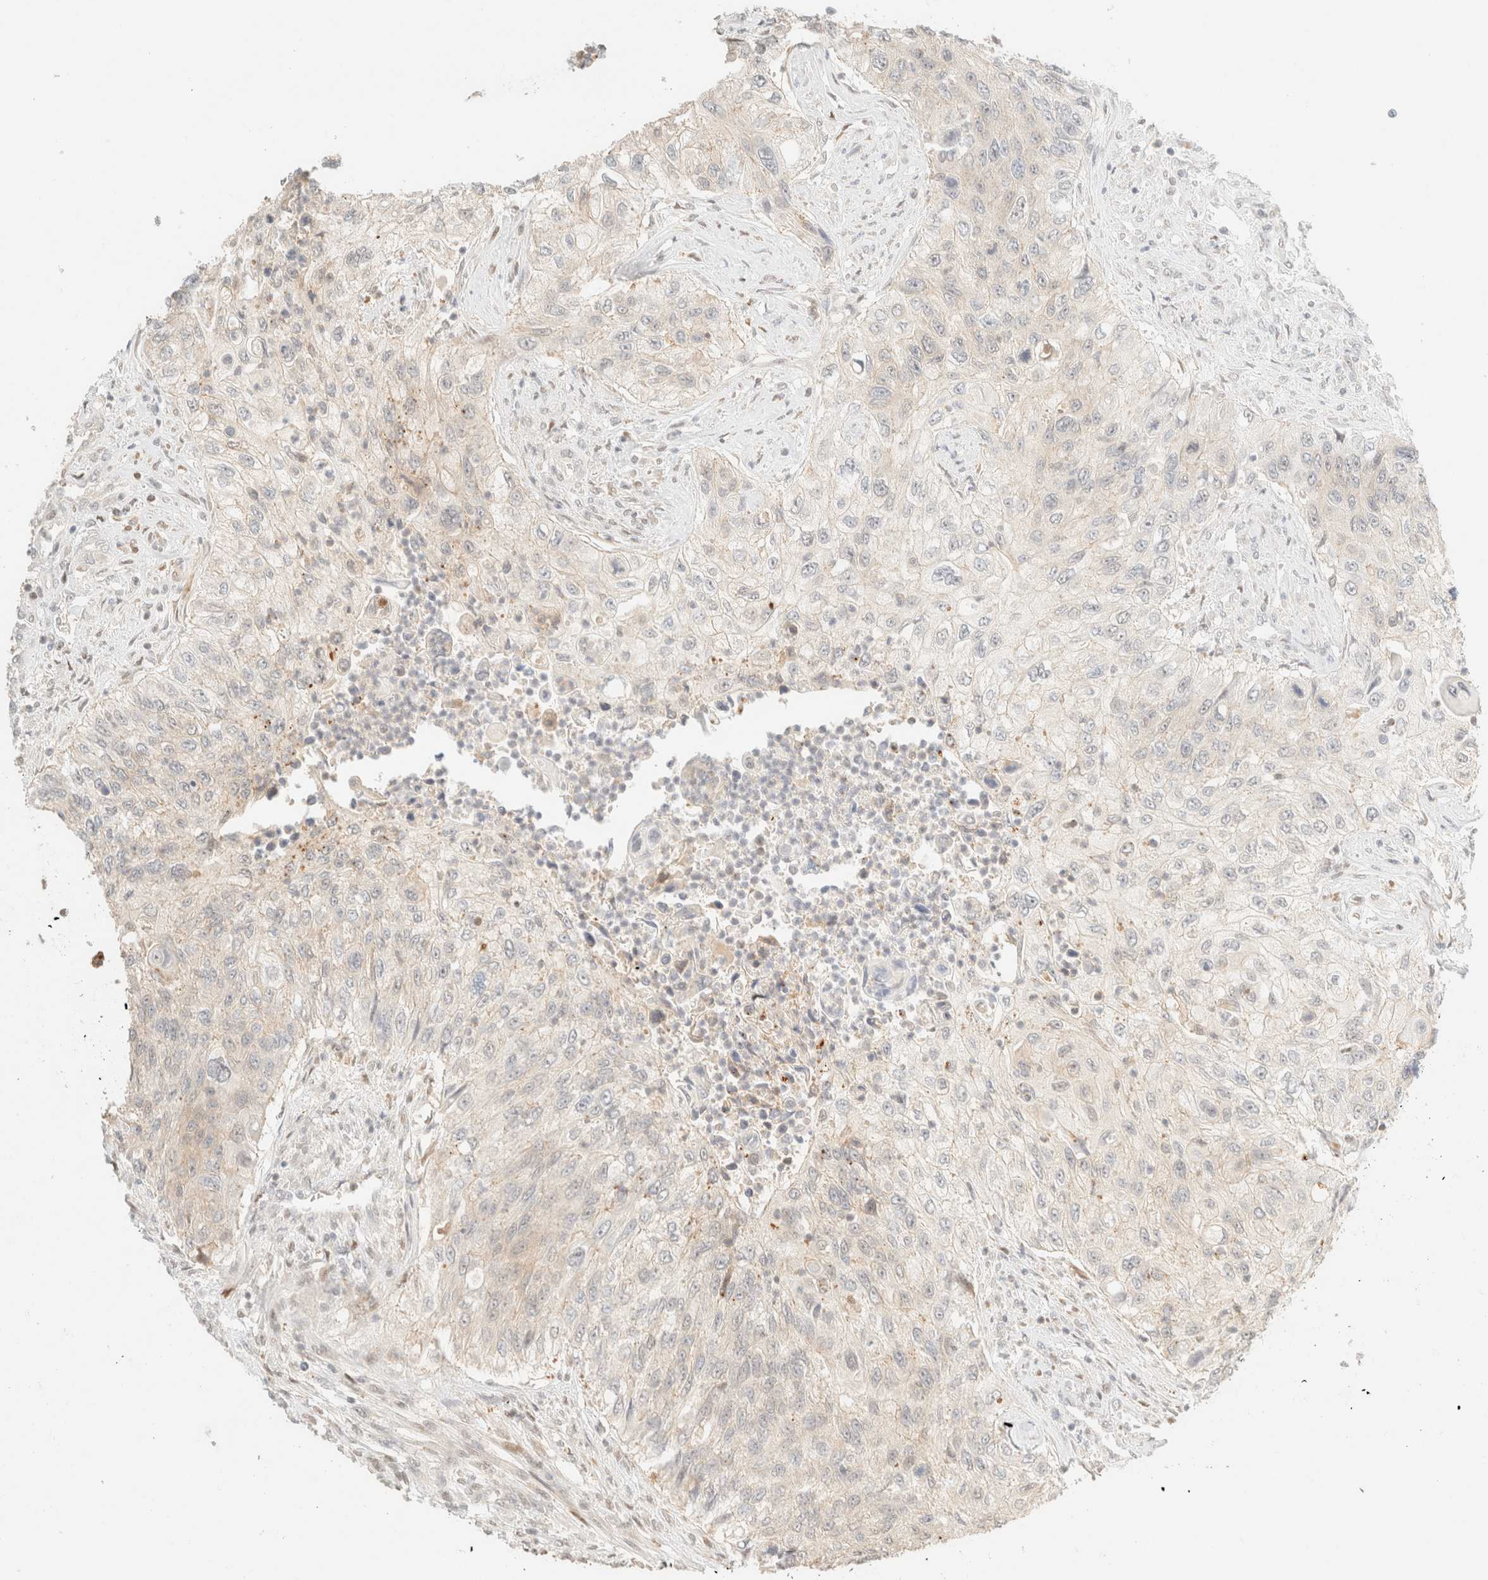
{"staining": {"intensity": "negative", "quantity": "none", "location": "none"}, "tissue": "urothelial cancer", "cell_type": "Tumor cells", "image_type": "cancer", "snomed": [{"axis": "morphology", "description": "Urothelial carcinoma, High grade"}, {"axis": "topography", "description": "Urinary bladder"}], "caption": "Urothelial carcinoma (high-grade) stained for a protein using IHC exhibits no staining tumor cells.", "gene": "TSR1", "patient": {"sex": "female", "age": 60}}